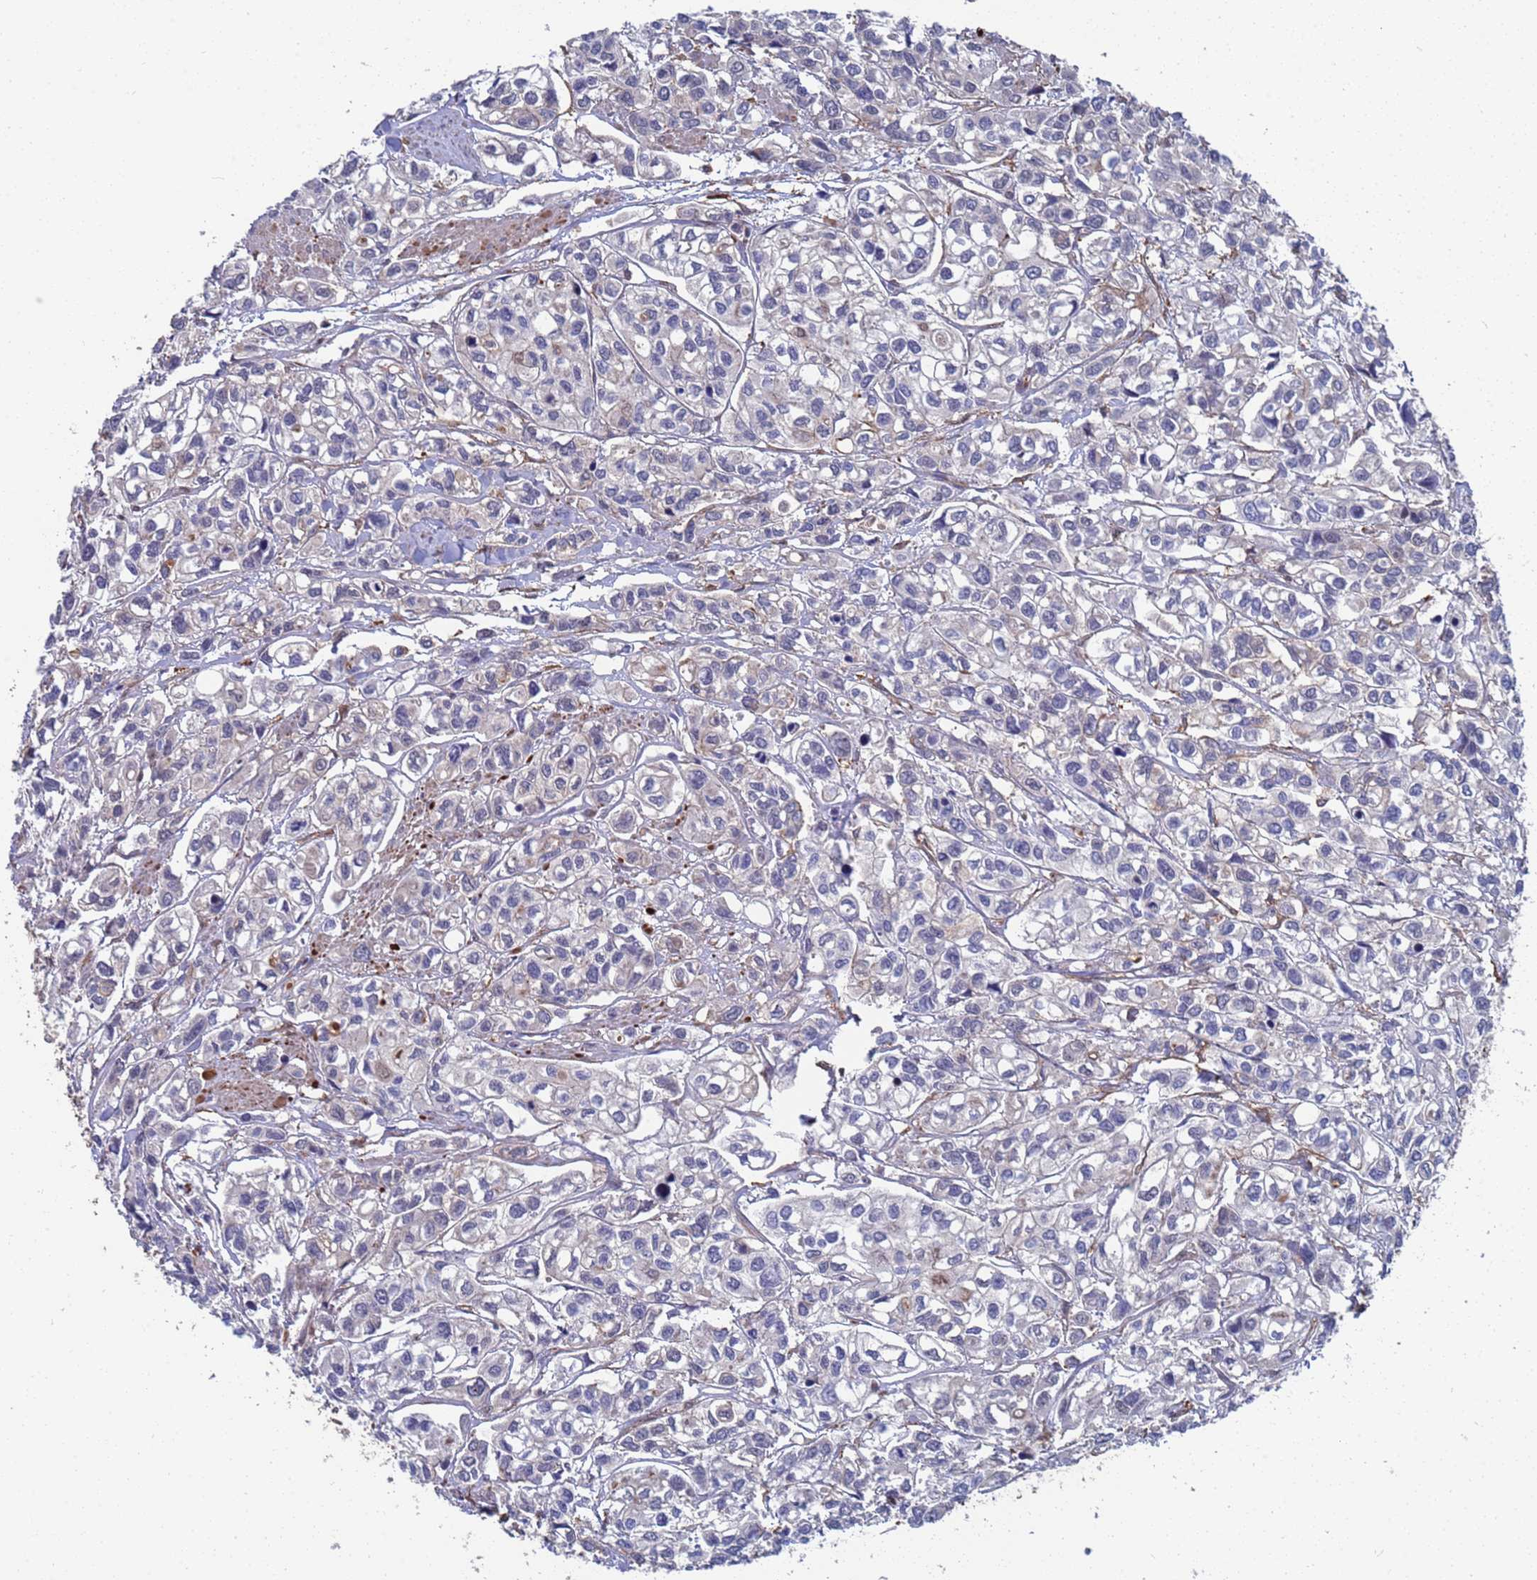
{"staining": {"intensity": "negative", "quantity": "none", "location": "none"}, "tissue": "urothelial cancer", "cell_type": "Tumor cells", "image_type": "cancer", "snomed": [{"axis": "morphology", "description": "Urothelial carcinoma, High grade"}, {"axis": "topography", "description": "Urinary bladder"}], "caption": "Immunohistochemical staining of human urothelial cancer reveals no significant staining in tumor cells.", "gene": "TMBIM6", "patient": {"sex": "male", "age": 67}}